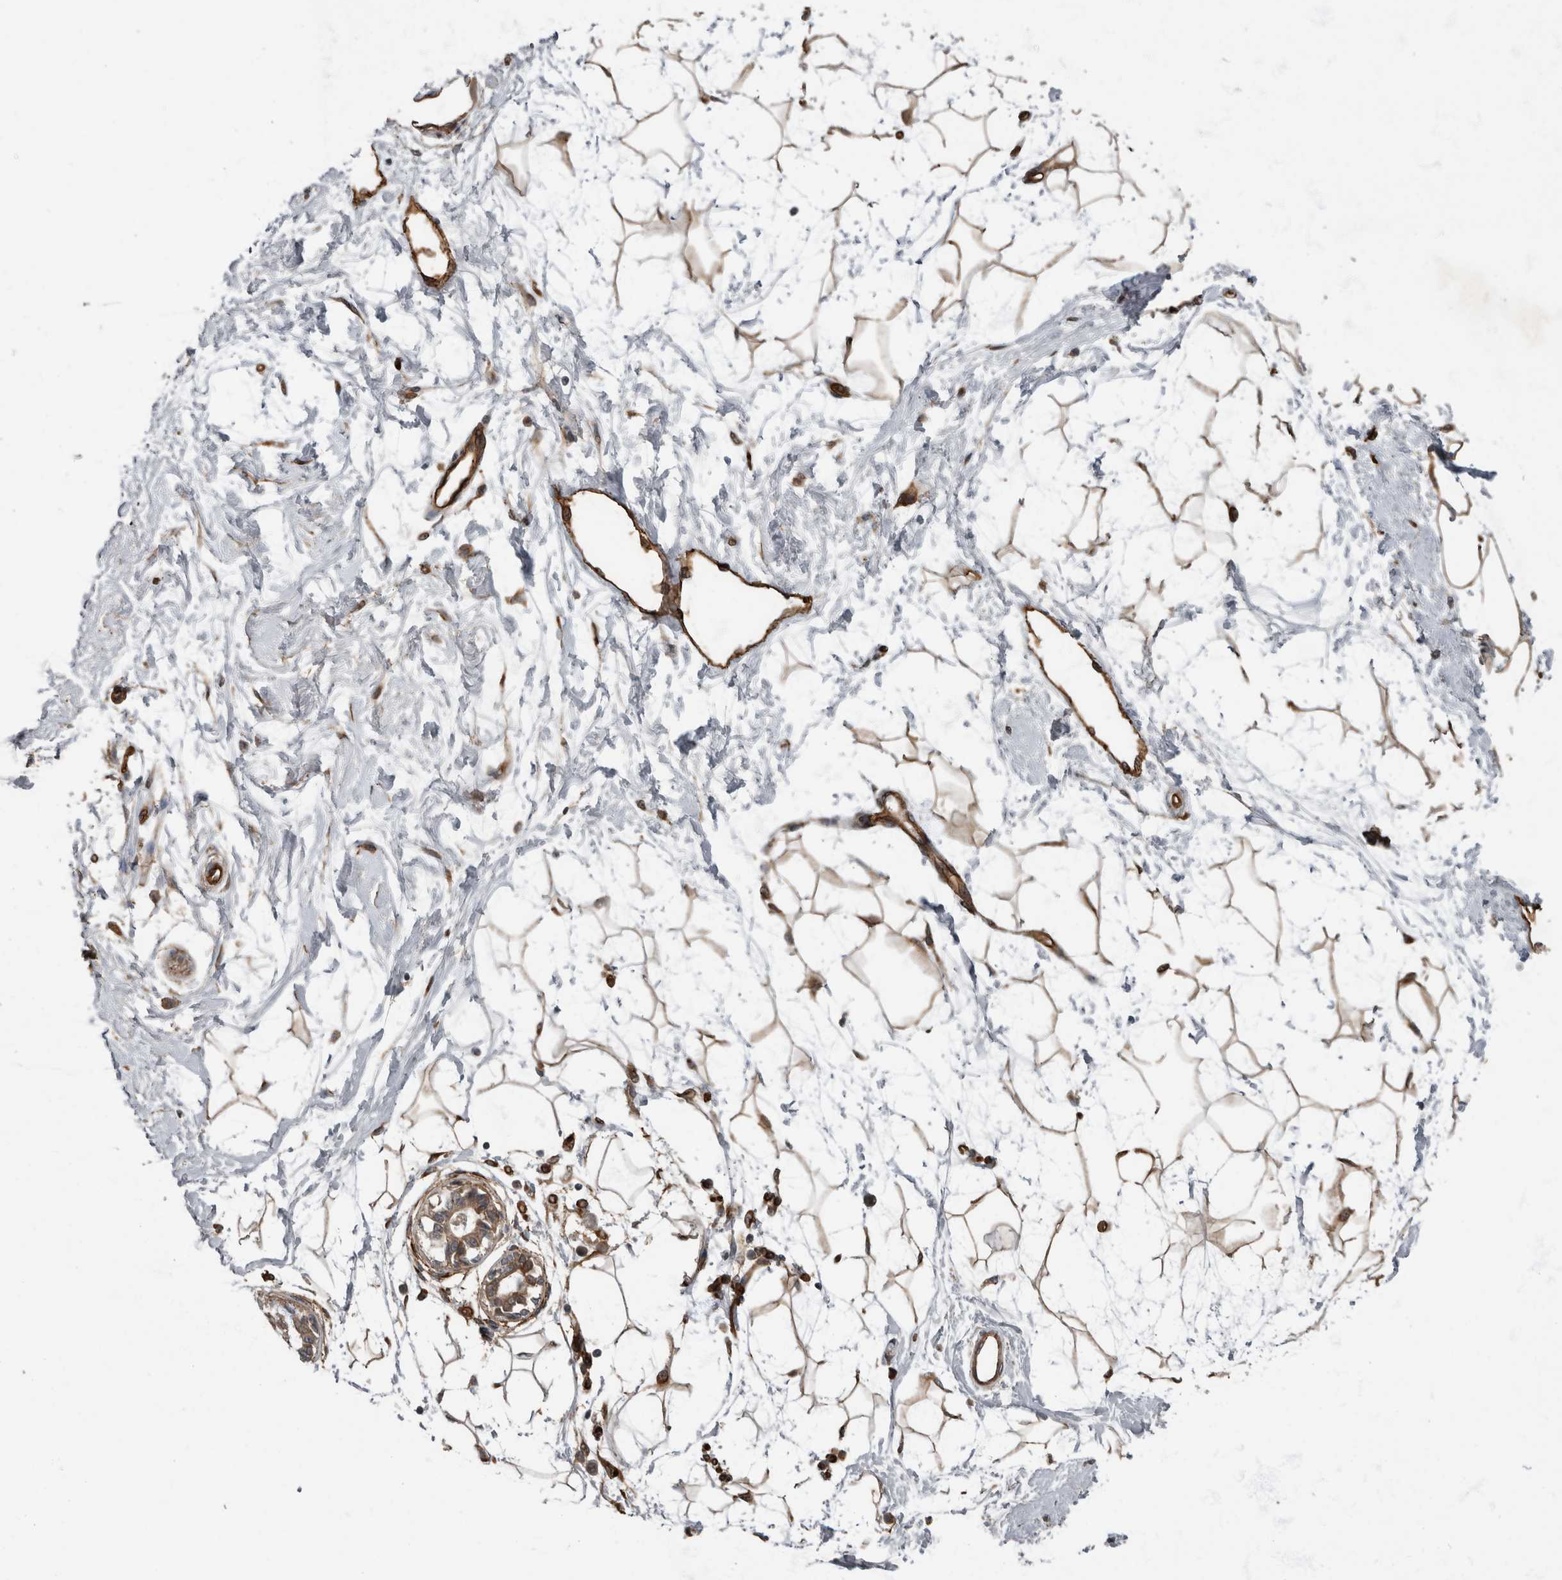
{"staining": {"intensity": "strong", "quantity": ">75%", "location": "cytoplasmic/membranous"}, "tissue": "breast", "cell_type": "Adipocytes", "image_type": "normal", "snomed": [{"axis": "morphology", "description": "Normal tissue, NOS"}, {"axis": "topography", "description": "Breast"}], "caption": "Immunohistochemistry (IHC) of normal breast exhibits high levels of strong cytoplasmic/membranous expression in approximately >75% of adipocytes. The protein is shown in brown color, while the nuclei are stained blue.", "gene": "VEGFD", "patient": {"sex": "female", "age": 45}}